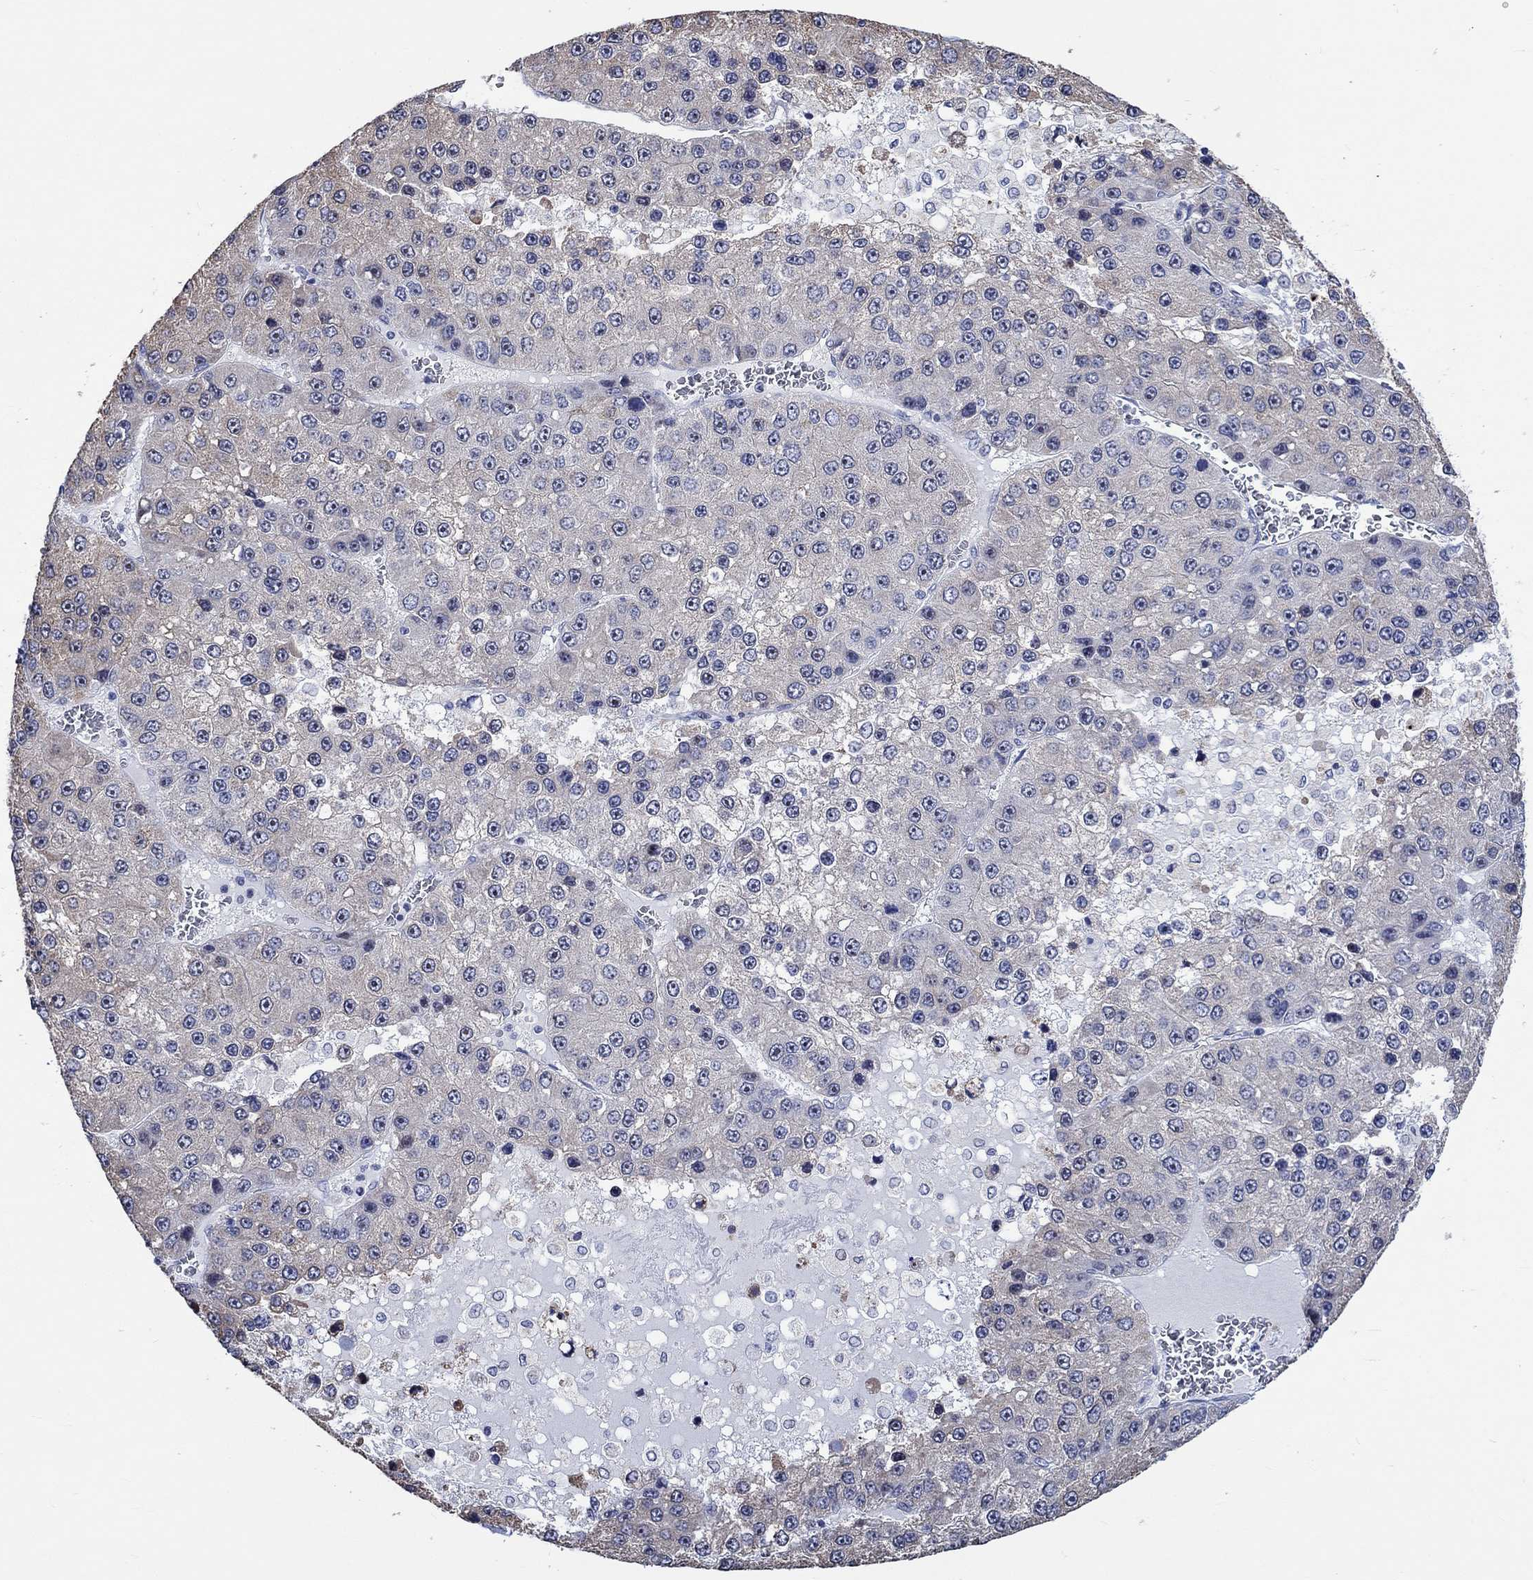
{"staining": {"intensity": "moderate", "quantity": "<25%", "location": "nuclear"}, "tissue": "liver cancer", "cell_type": "Tumor cells", "image_type": "cancer", "snomed": [{"axis": "morphology", "description": "Carcinoma, Hepatocellular, NOS"}, {"axis": "topography", "description": "Liver"}], "caption": "There is low levels of moderate nuclear positivity in tumor cells of hepatocellular carcinoma (liver), as demonstrated by immunohistochemical staining (brown color).", "gene": "ZNF446", "patient": {"sex": "female", "age": 73}}